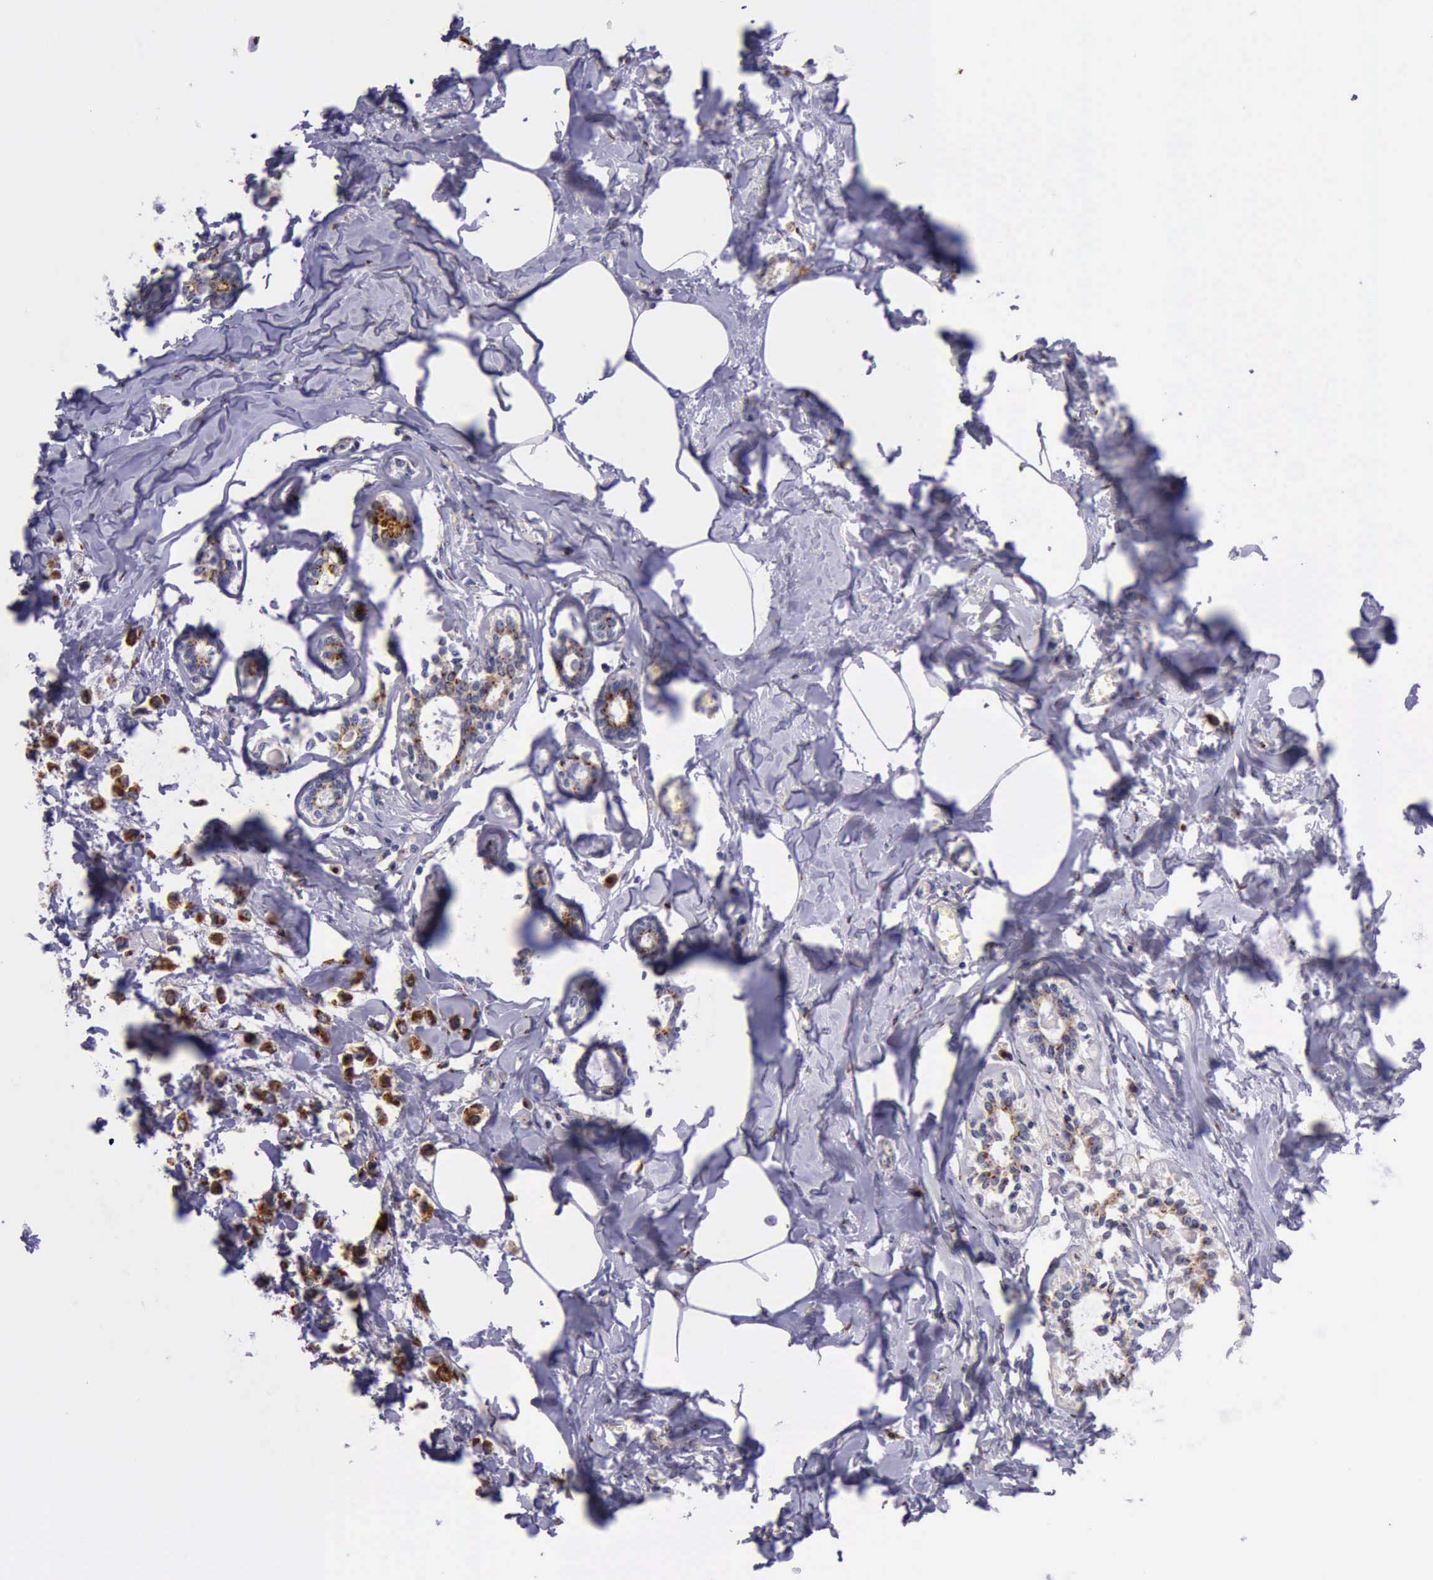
{"staining": {"intensity": "strong", "quantity": ">75%", "location": "cytoplasmic/membranous"}, "tissue": "breast cancer", "cell_type": "Tumor cells", "image_type": "cancer", "snomed": [{"axis": "morphology", "description": "Lobular carcinoma"}, {"axis": "topography", "description": "Breast"}], "caption": "Protein staining of breast cancer (lobular carcinoma) tissue displays strong cytoplasmic/membranous positivity in approximately >75% of tumor cells.", "gene": "GOLGA5", "patient": {"sex": "female", "age": 51}}